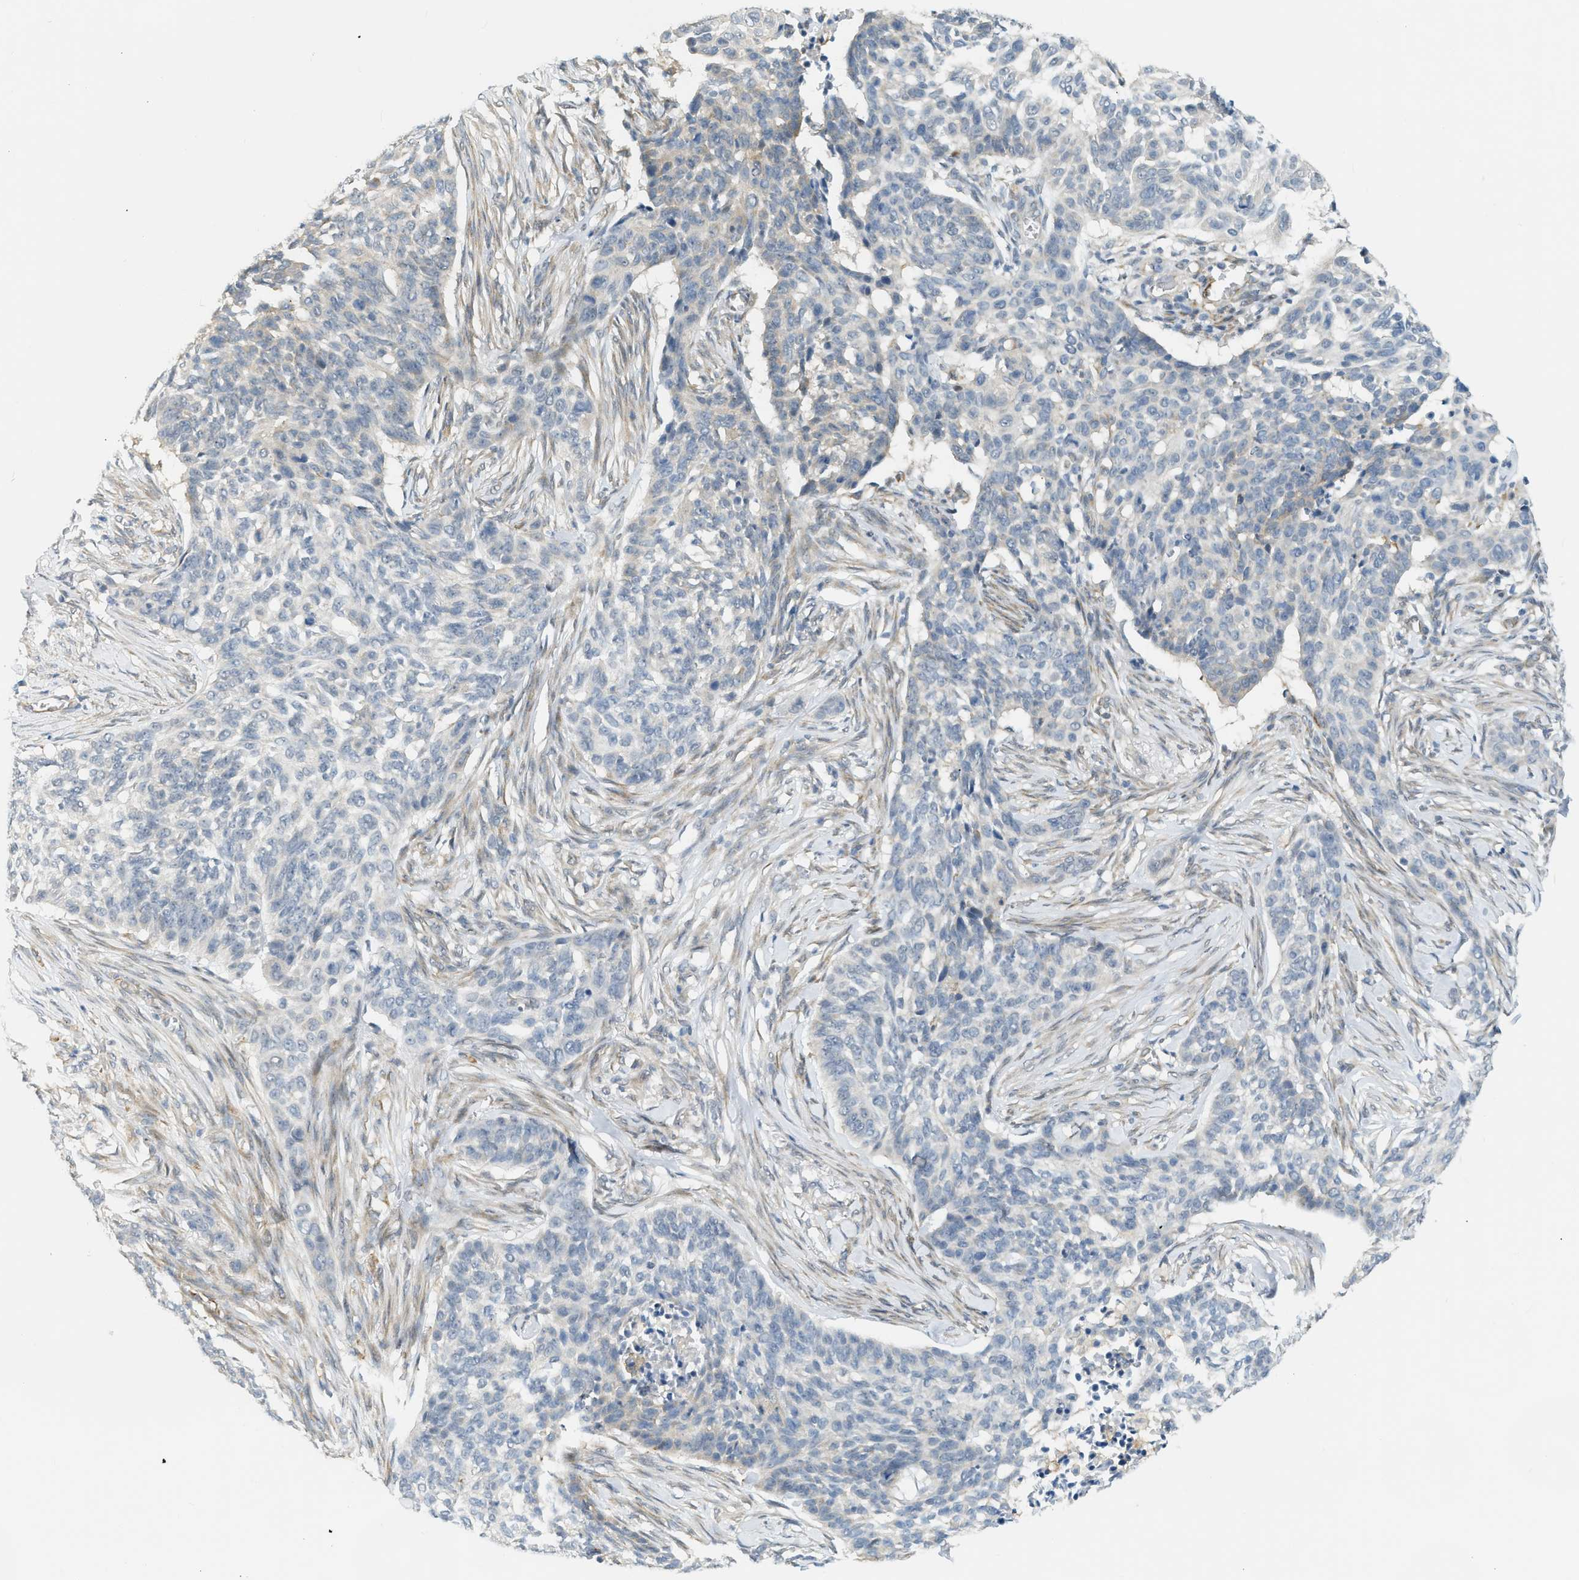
{"staining": {"intensity": "negative", "quantity": "none", "location": "none"}, "tissue": "skin cancer", "cell_type": "Tumor cells", "image_type": "cancer", "snomed": [{"axis": "morphology", "description": "Basal cell carcinoma"}, {"axis": "topography", "description": "Skin"}], "caption": "The IHC image has no significant staining in tumor cells of skin cancer (basal cell carcinoma) tissue.", "gene": "ZNF408", "patient": {"sex": "male", "age": 85}}